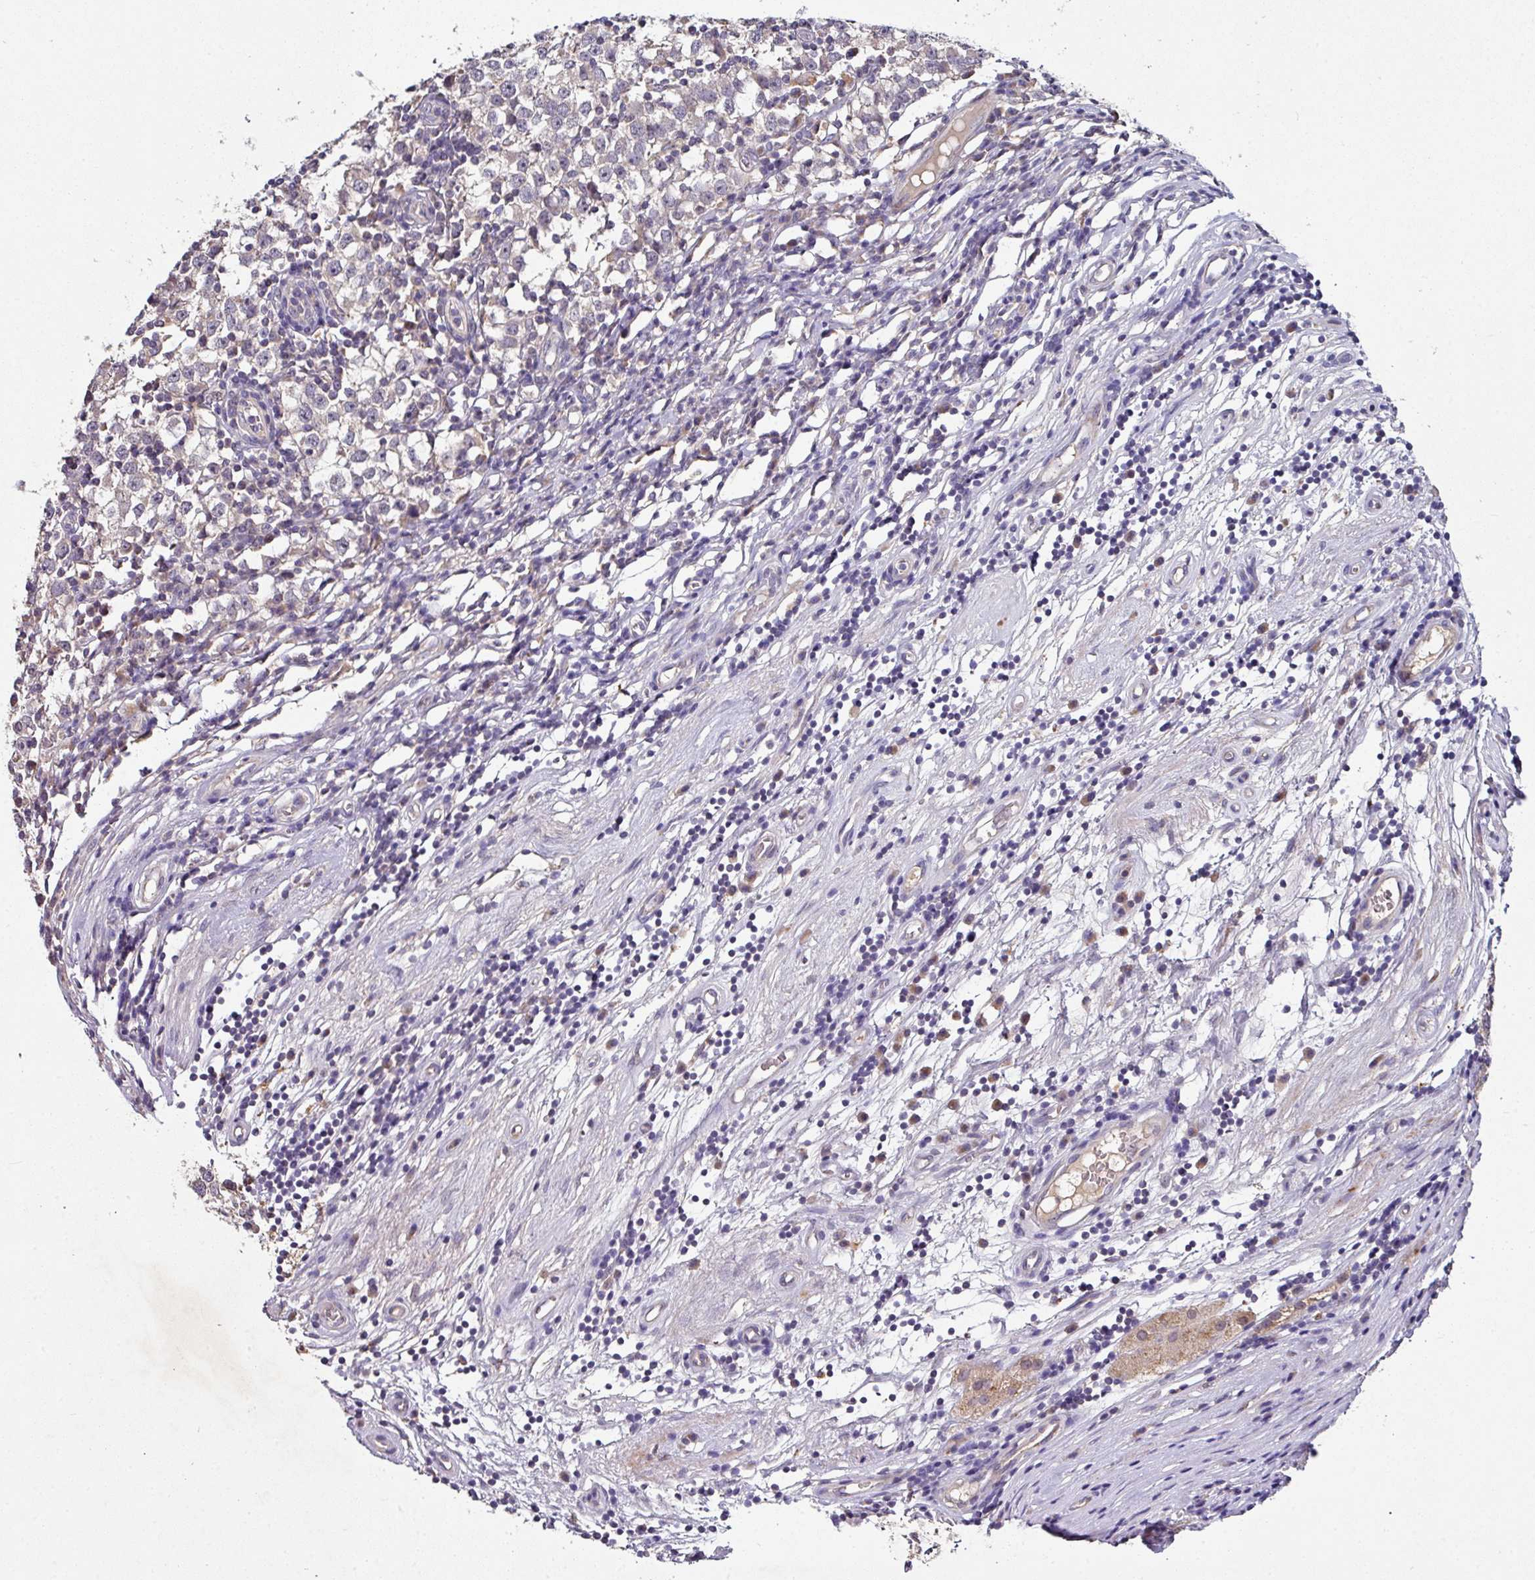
{"staining": {"intensity": "negative", "quantity": "none", "location": "none"}, "tissue": "testis cancer", "cell_type": "Tumor cells", "image_type": "cancer", "snomed": [{"axis": "morphology", "description": "Seminoma, NOS"}, {"axis": "topography", "description": "Testis"}], "caption": "DAB immunohistochemical staining of human testis seminoma reveals no significant staining in tumor cells.", "gene": "AEBP2", "patient": {"sex": "male", "age": 65}}